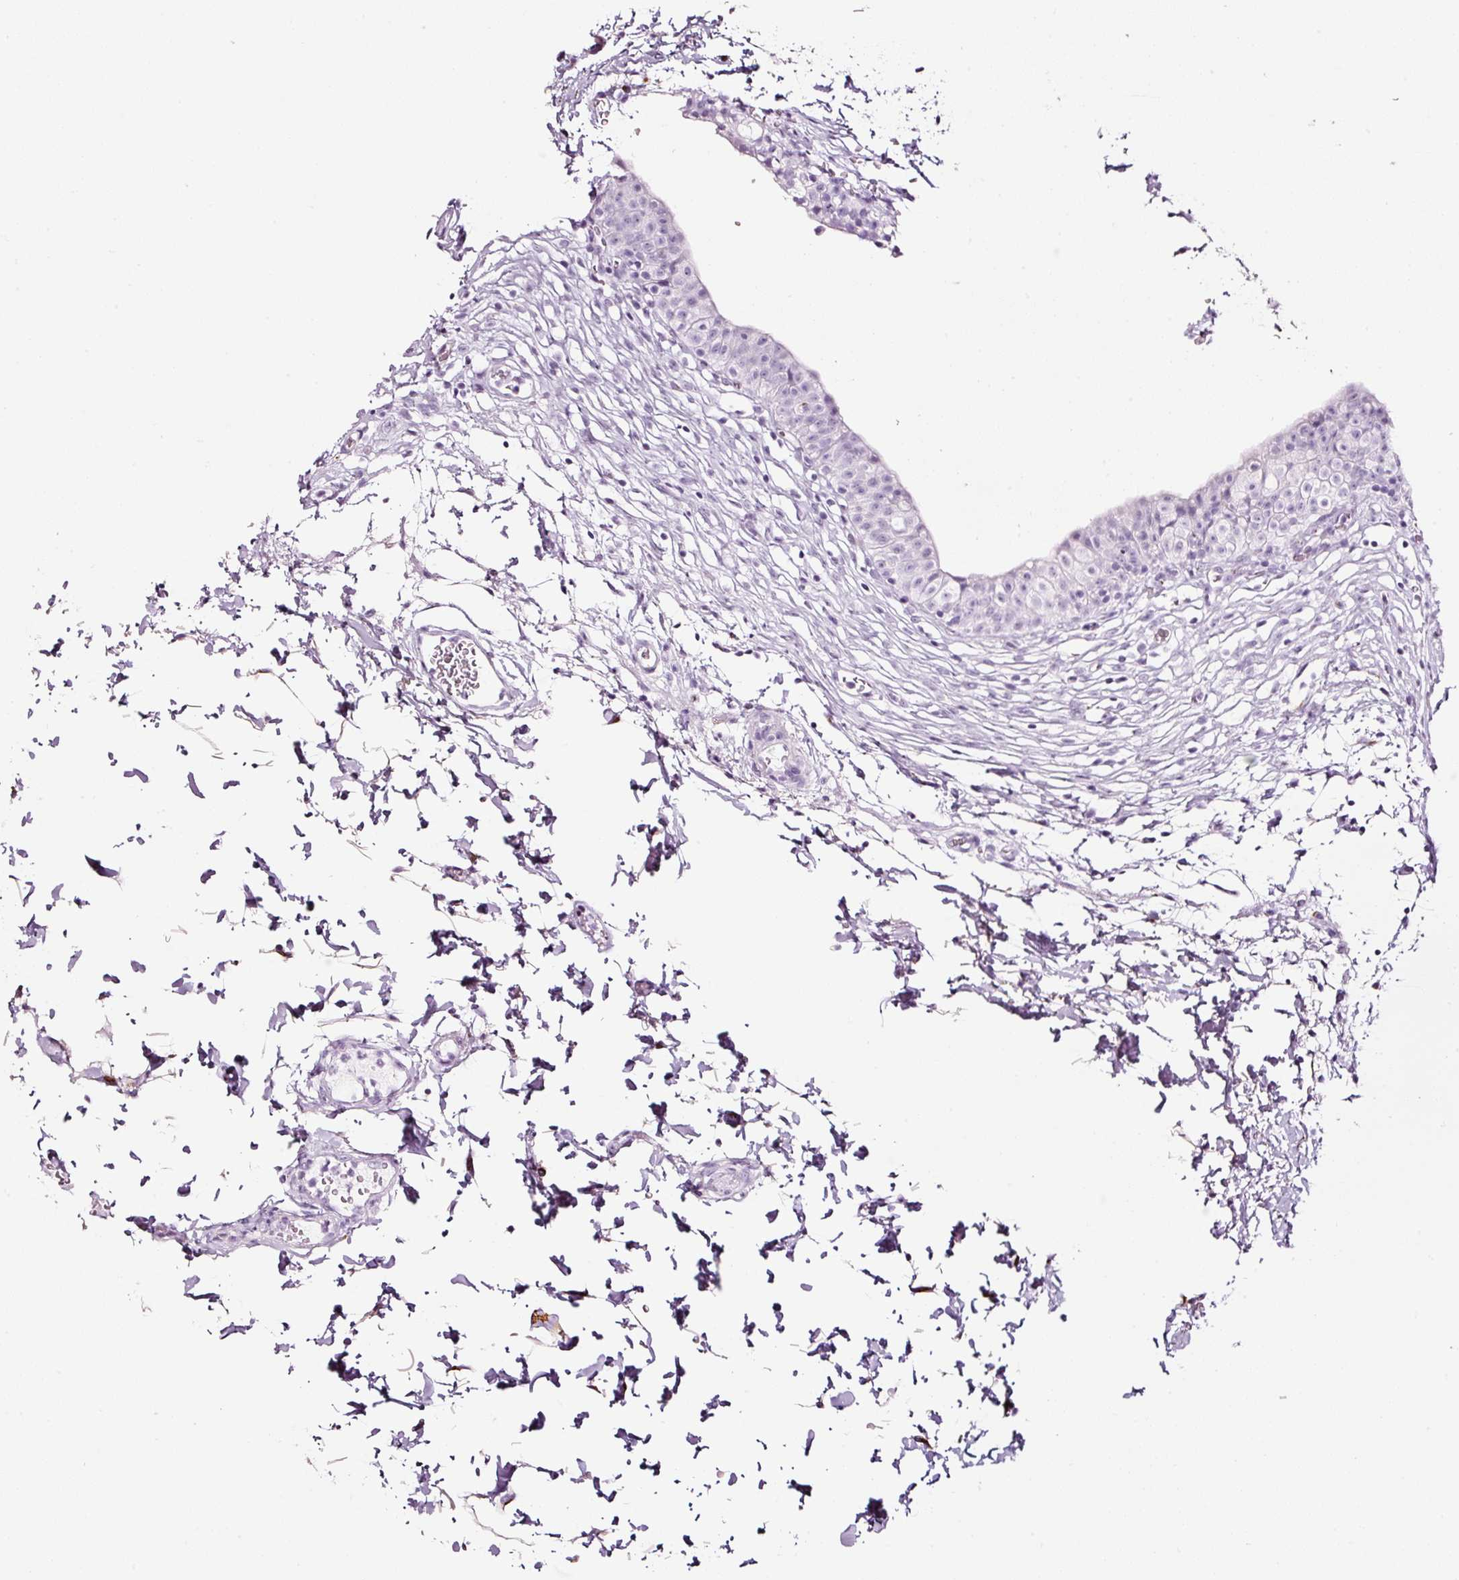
{"staining": {"intensity": "negative", "quantity": "none", "location": "none"}, "tissue": "urinary bladder", "cell_type": "Urothelial cells", "image_type": "normal", "snomed": [{"axis": "morphology", "description": "Normal tissue, NOS"}, {"axis": "topography", "description": "Urinary bladder"}, {"axis": "topography", "description": "Peripheral nerve tissue"}], "caption": "The photomicrograph displays no staining of urothelial cells in unremarkable urinary bladder. Nuclei are stained in blue.", "gene": "SDF4", "patient": {"sex": "male", "age": 55}}